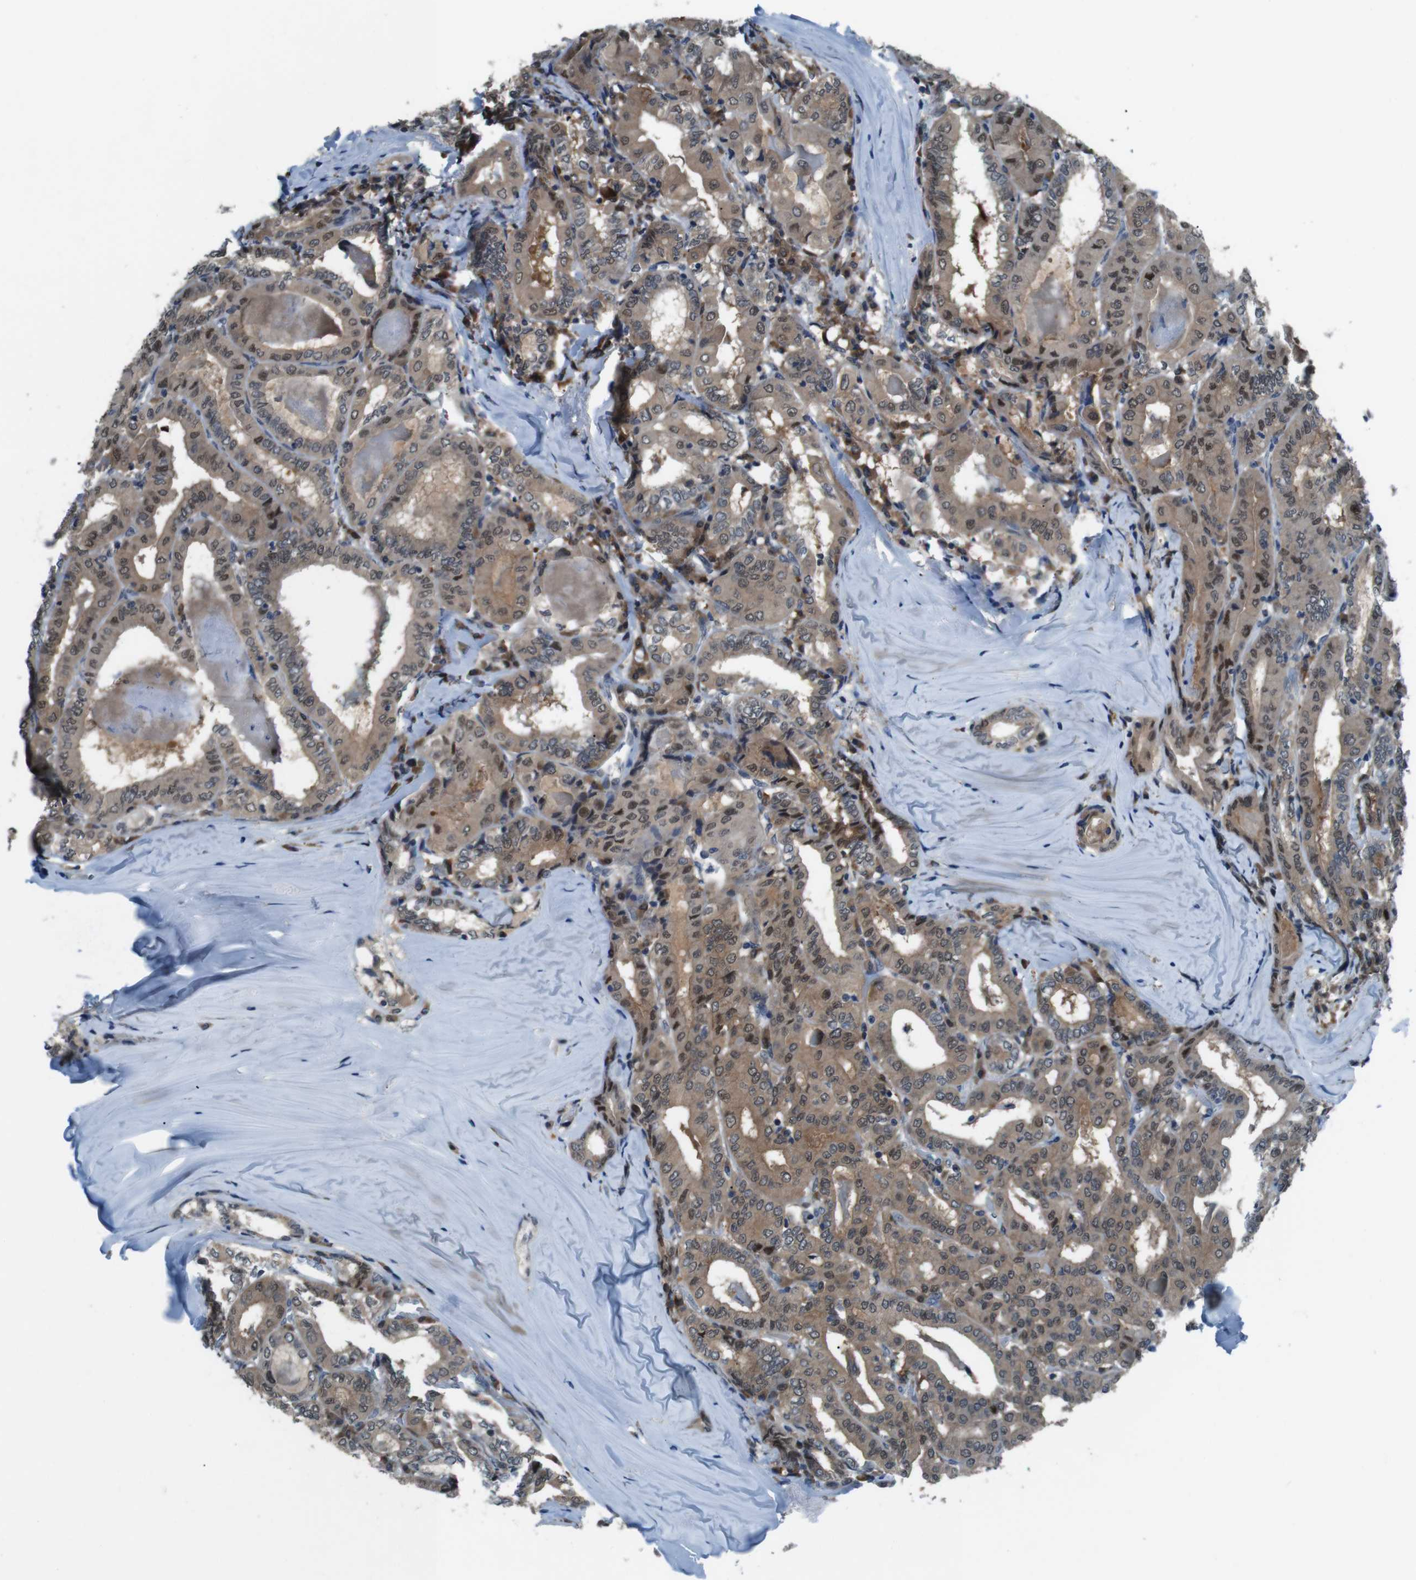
{"staining": {"intensity": "moderate", "quantity": ">75%", "location": "cytoplasmic/membranous,nuclear"}, "tissue": "thyroid cancer", "cell_type": "Tumor cells", "image_type": "cancer", "snomed": [{"axis": "morphology", "description": "Papillary adenocarcinoma, NOS"}, {"axis": "topography", "description": "Thyroid gland"}], "caption": "Thyroid papillary adenocarcinoma stained with a protein marker displays moderate staining in tumor cells.", "gene": "LRP5", "patient": {"sex": "female", "age": 42}}